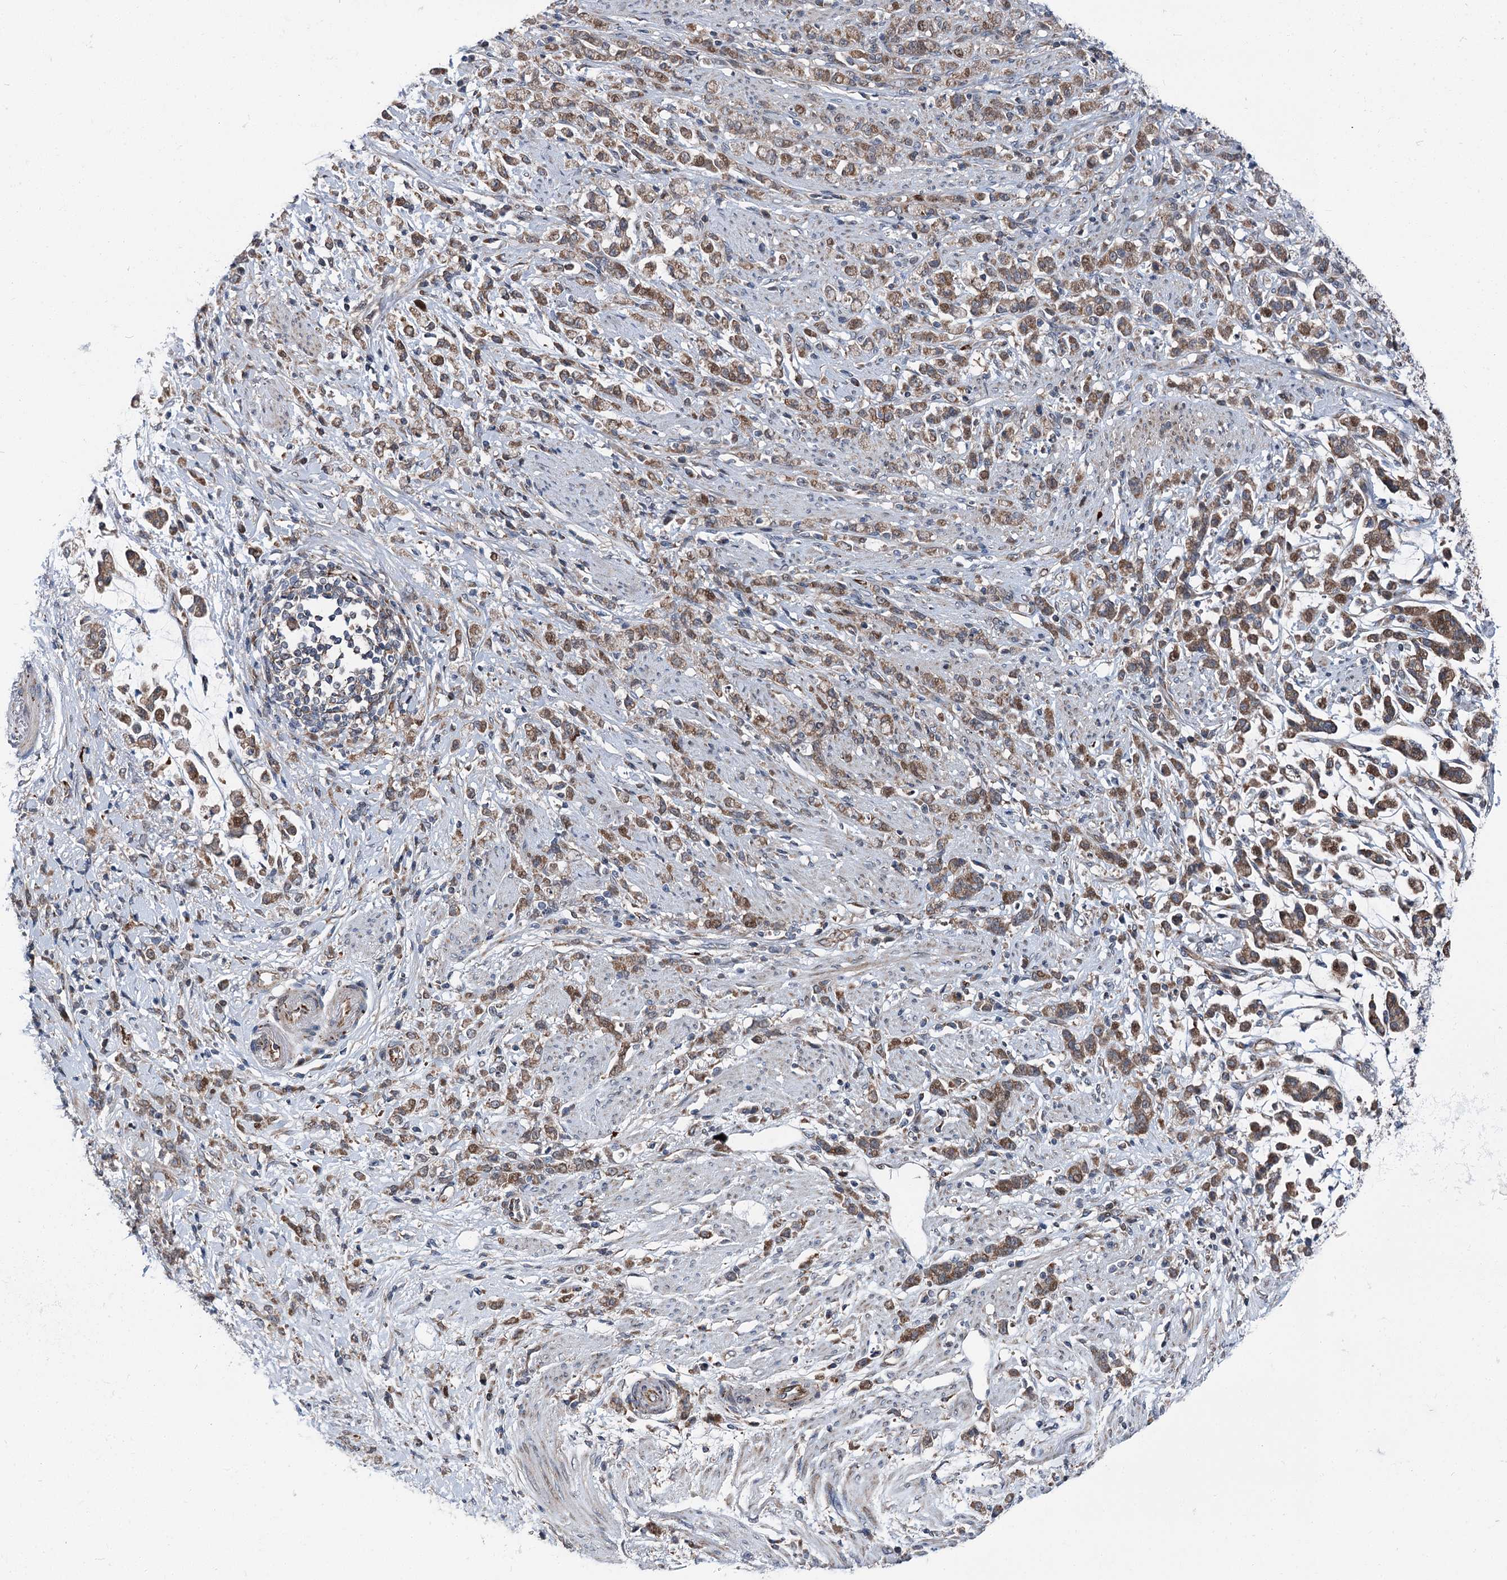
{"staining": {"intensity": "moderate", "quantity": ">75%", "location": "cytoplasmic/membranous"}, "tissue": "stomach cancer", "cell_type": "Tumor cells", "image_type": "cancer", "snomed": [{"axis": "morphology", "description": "Adenocarcinoma, NOS"}, {"axis": "topography", "description": "Stomach"}], "caption": "This photomicrograph displays immunohistochemistry (IHC) staining of stomach adenocarcinoma, with medium moderate cytoplasmic/membranous expression in approximately >75% of tumor cells.", "gene": "POLR1D", "patient": {"sex": "female", "age": 60}}